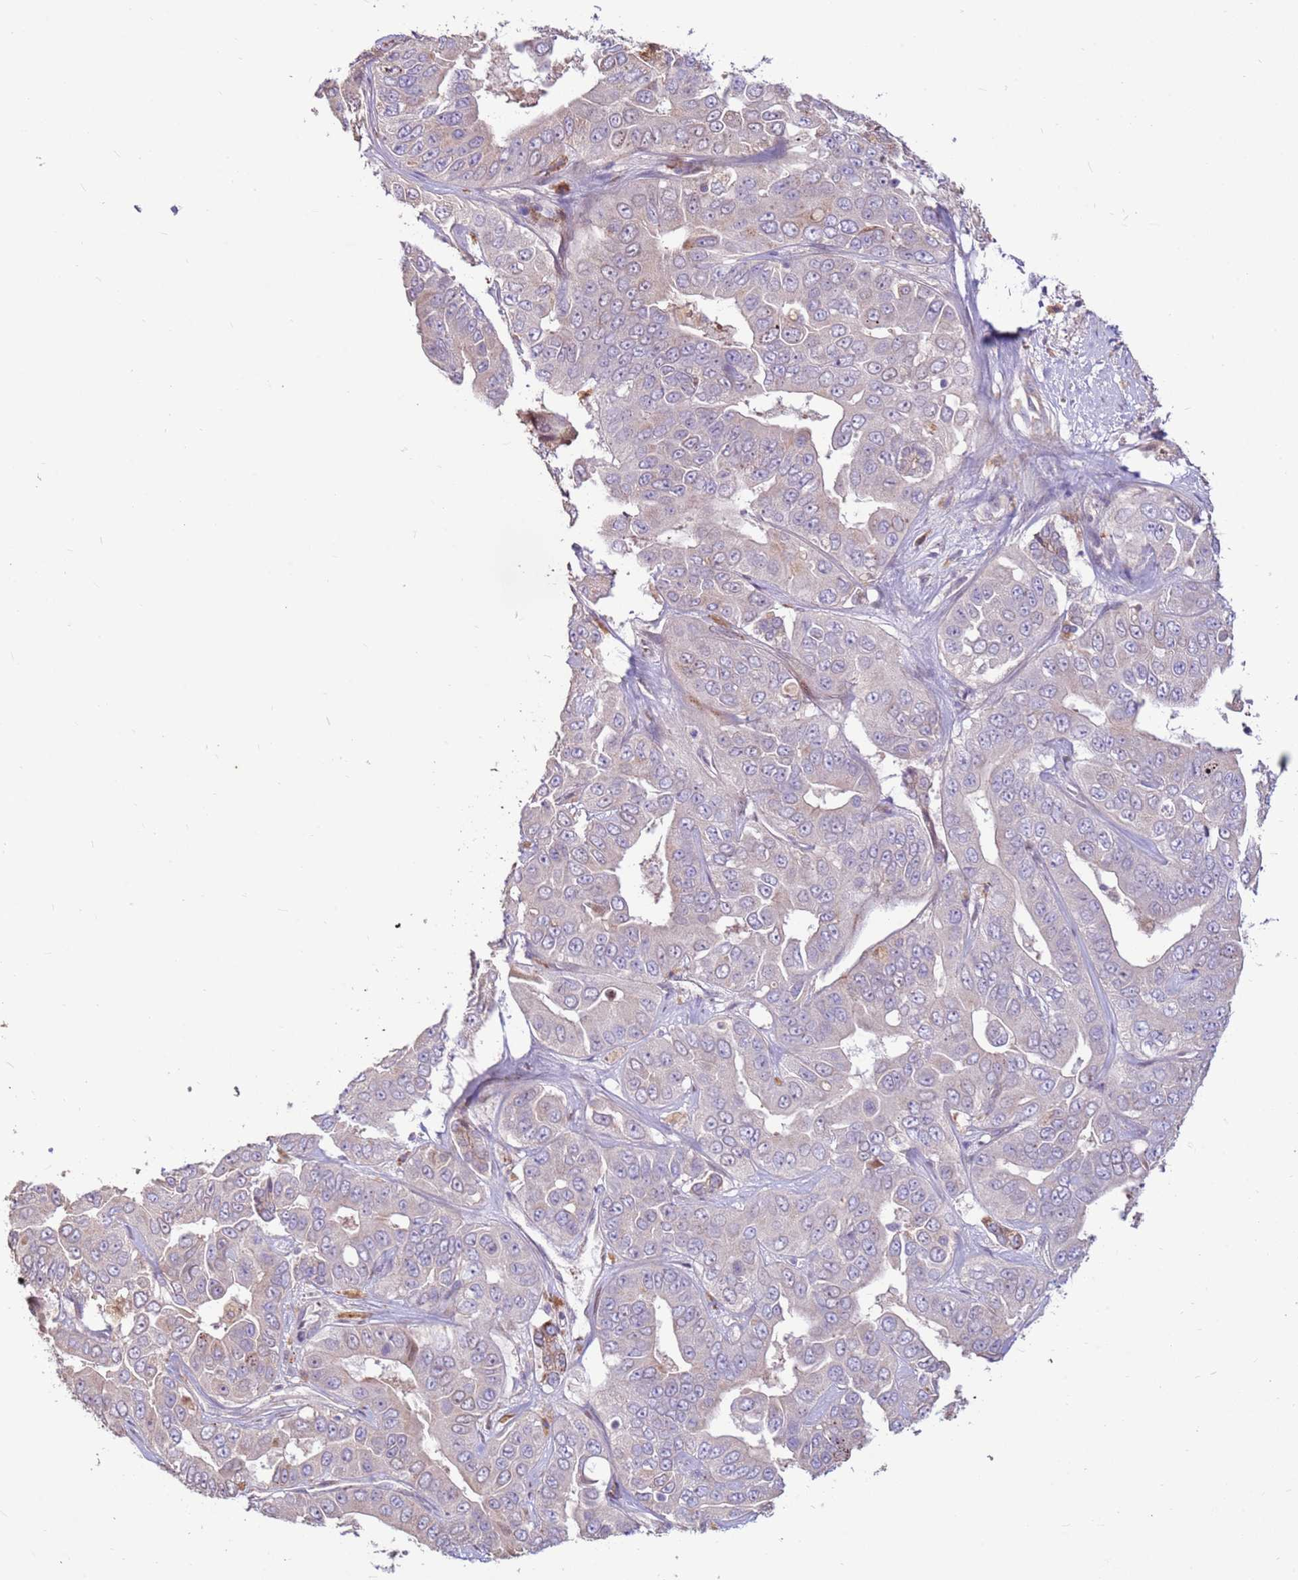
{"staining": {"intensity": "negative", "quantity": "none", "location": "none"}, "tissue": "liver cancer", "cell_type": "Tumor cells", "image_type": "cancer", "snomed": [{"axis": "morphology", "description": "Cholangiocarcinoma"}, {"axis": "topography", "description": "Liver"}], "caption": "There is no significant expression in tumor cells of liver cholangiocarcinoma.", "gene": "LGI4", "patient": {"sex": "female", "age": 52}}